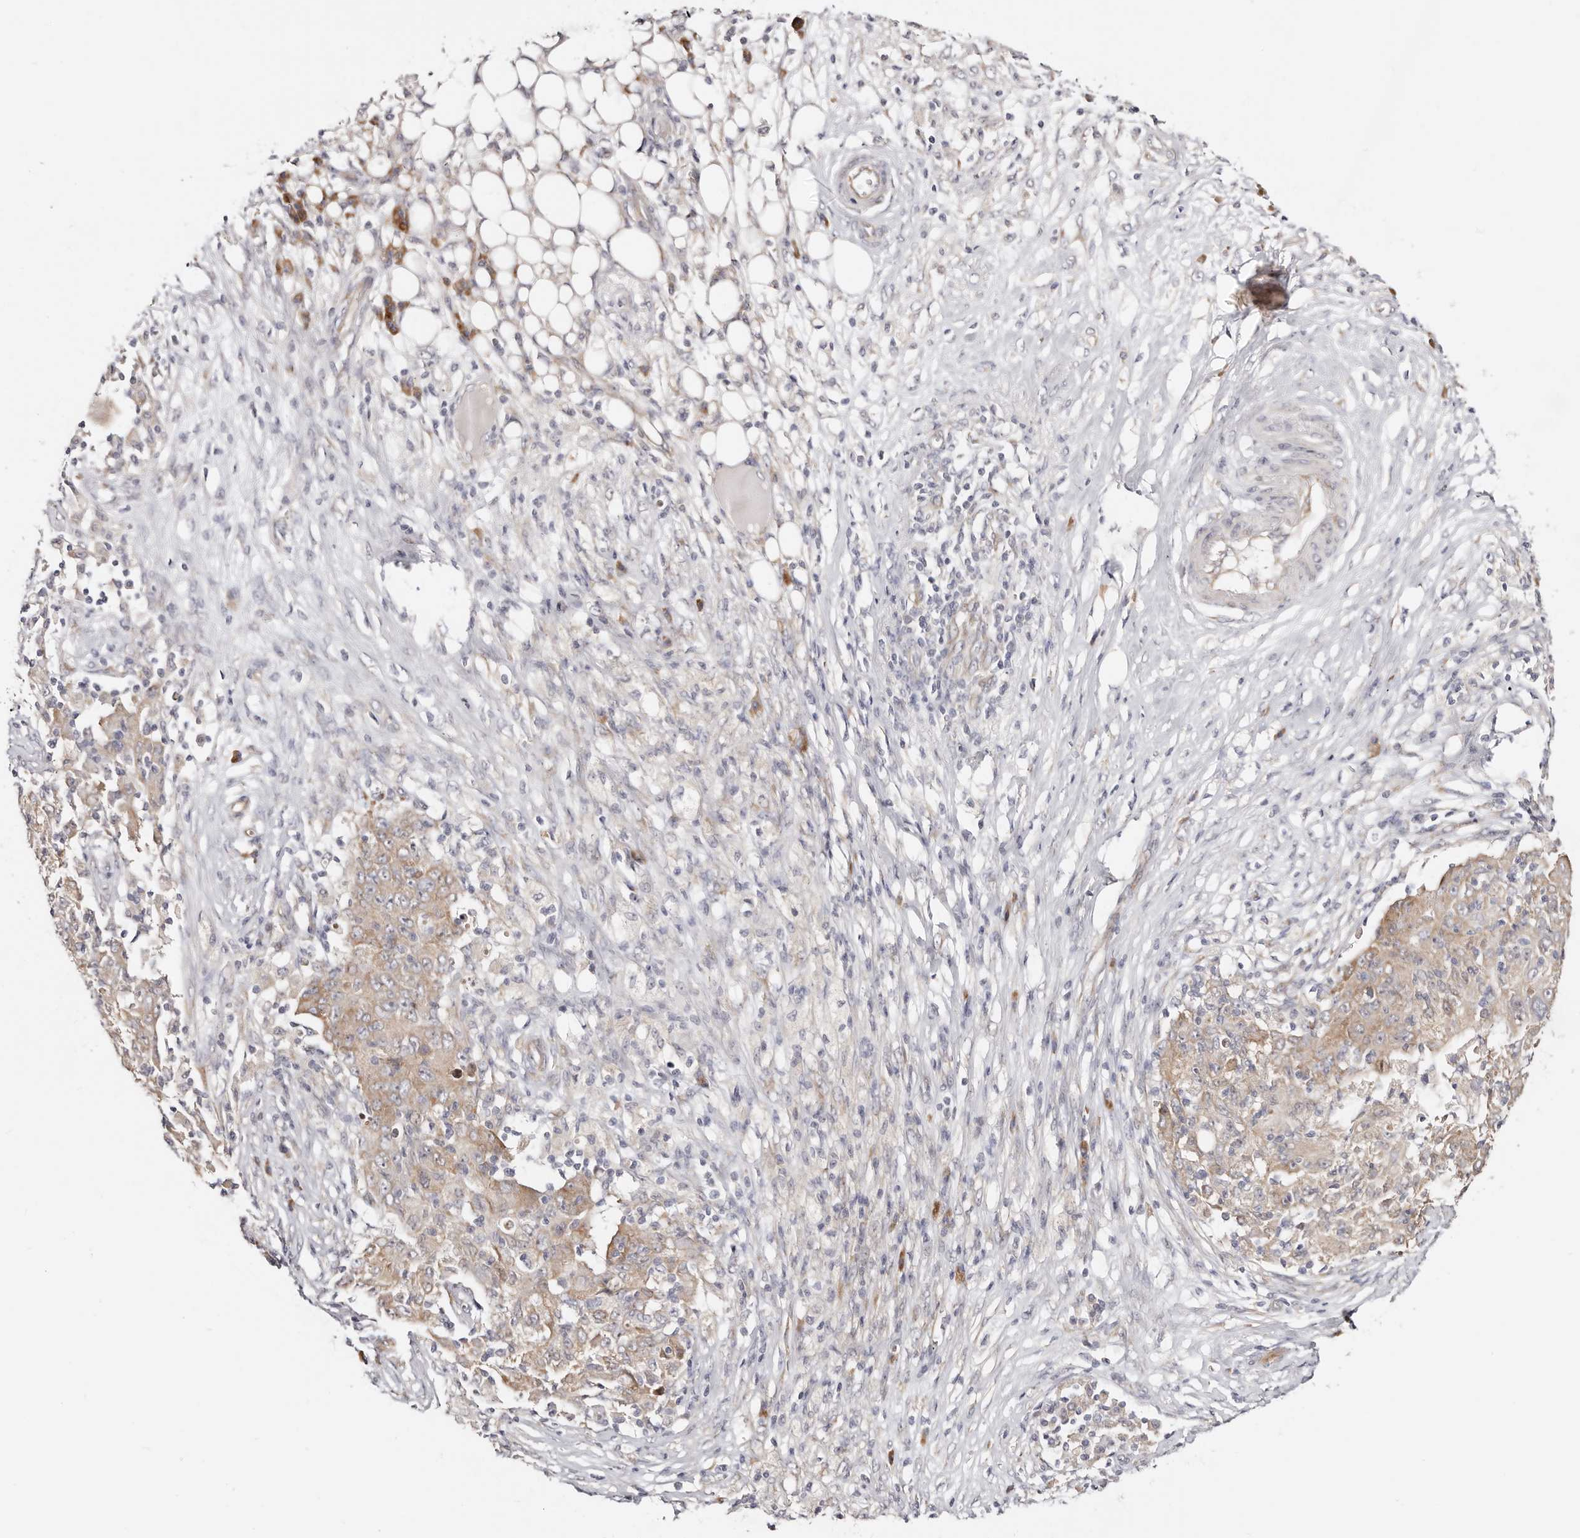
{"staining": {"intensity": "weak", "quantity": ">75%", "location": "cytoplasmic/membranous"}, "tissue": "ovarian cancer", "cell_type": "Tumor cells", "image_type": "cancer", "snomed": [{"axis": "morphology", "description": "Carcinoma, endometroid"}, {"axis": "topography", "description": "Ovary"}], "caption": "This is an image of immunohistochemistry (IHC) staining of ovarian cancer, which shows weak positivity in the cytoplasmic/membranous of tumor cells.", "gene": "BCL2L15", "patient": {"sex": "female", "age": 42}}